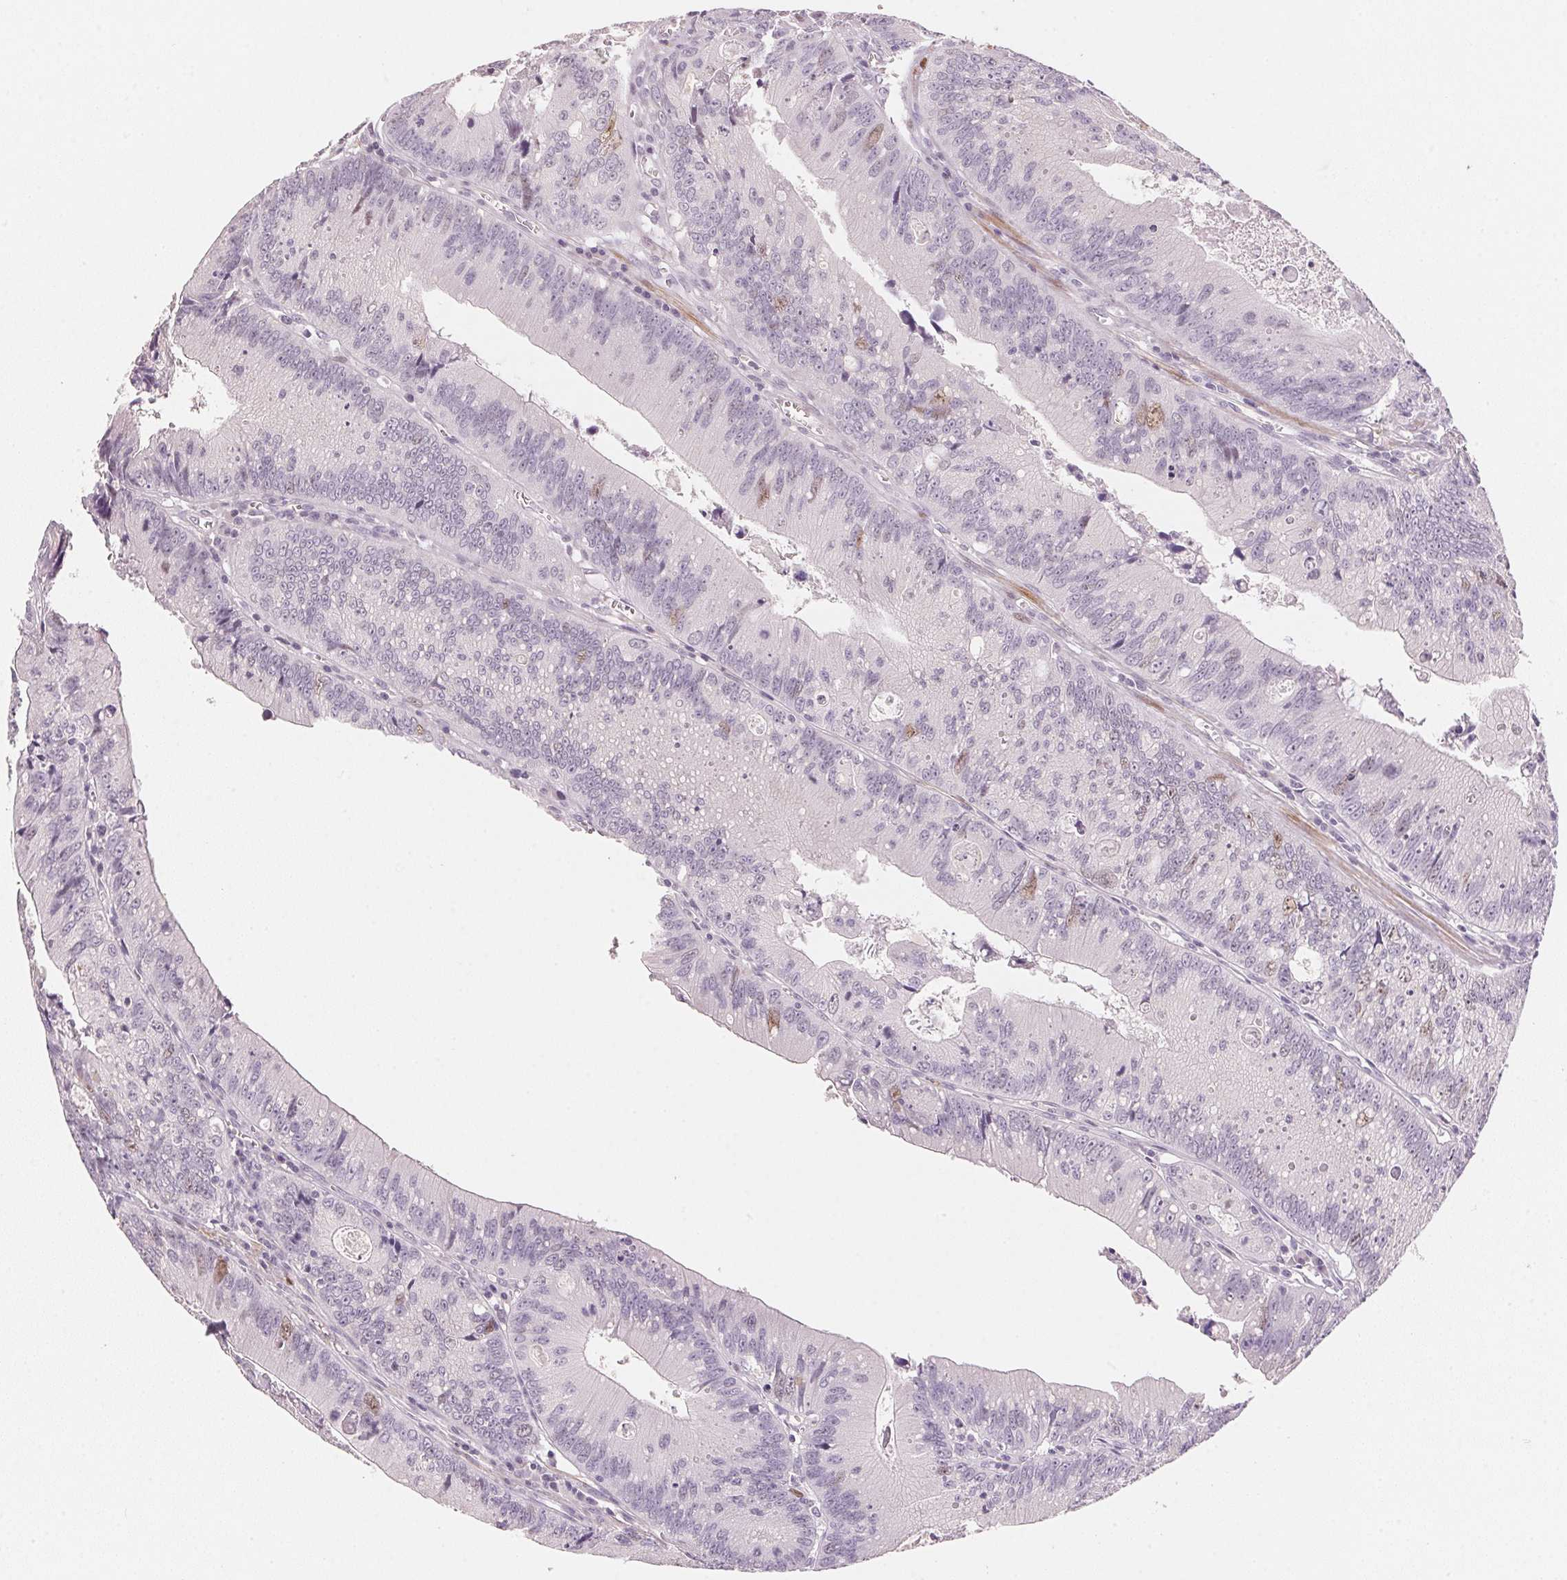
{"staining": {"intensity": "negative", "quantity": "none", "location": "none"}, "tissue": "colorectal cancer", "cell_type": "Tumor cells", "image_type": "cancer", "snomed": [{"axis": "morphology", "description": "Adenocarcinoma, NOS"}, {"axis": "topography", "description": "Rectum"}], "caption": "Immunohistochemical staining of colorectal cancer (adenocarcinoma) demonstrates no significant expression in tumor cells. Nuclei are stained in blue.", "gene": "SMTN", "patient": {"sex": "female", "age": 81}}